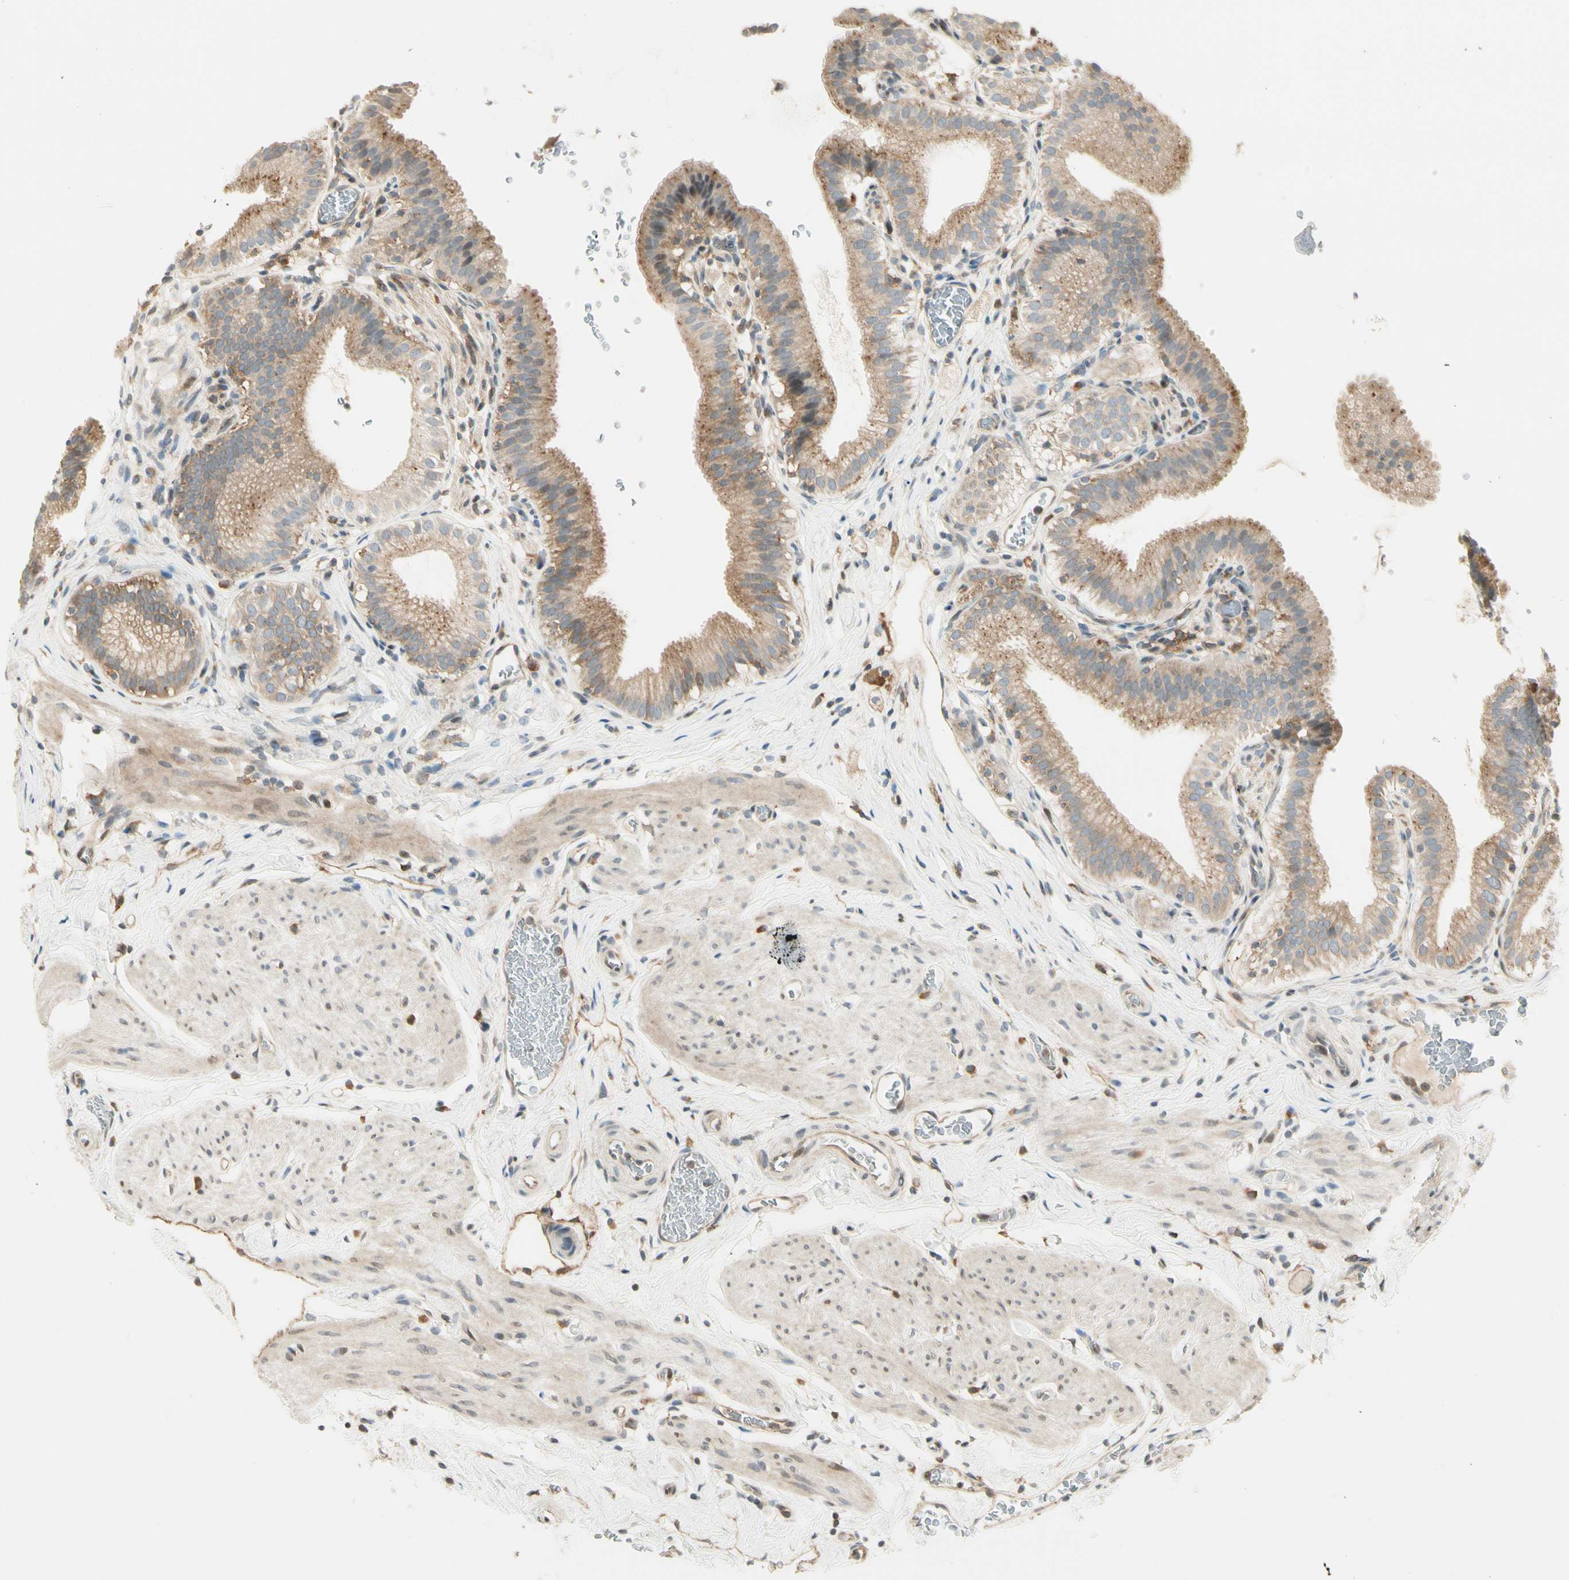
{"staining": {"intensity": "moderate", "quantity": ">75%", "location": "cytoplasmic/membranous"}, "tissue": "gallbladder", "cell_type": "Glandular cells", "image_type": "normal", "snomed": [{"axis": "morphology", "description": "Normal tissue, NOS"}, {"axis": "topography", "description": "Gallbladder"}], "caption": "Normal gallbladder displays moderate cytoplasmic/membranous positivity in about >75% of glandular cells.", "gene": "FNDC3B", "patient": {"sex": "male", "age": 54}}